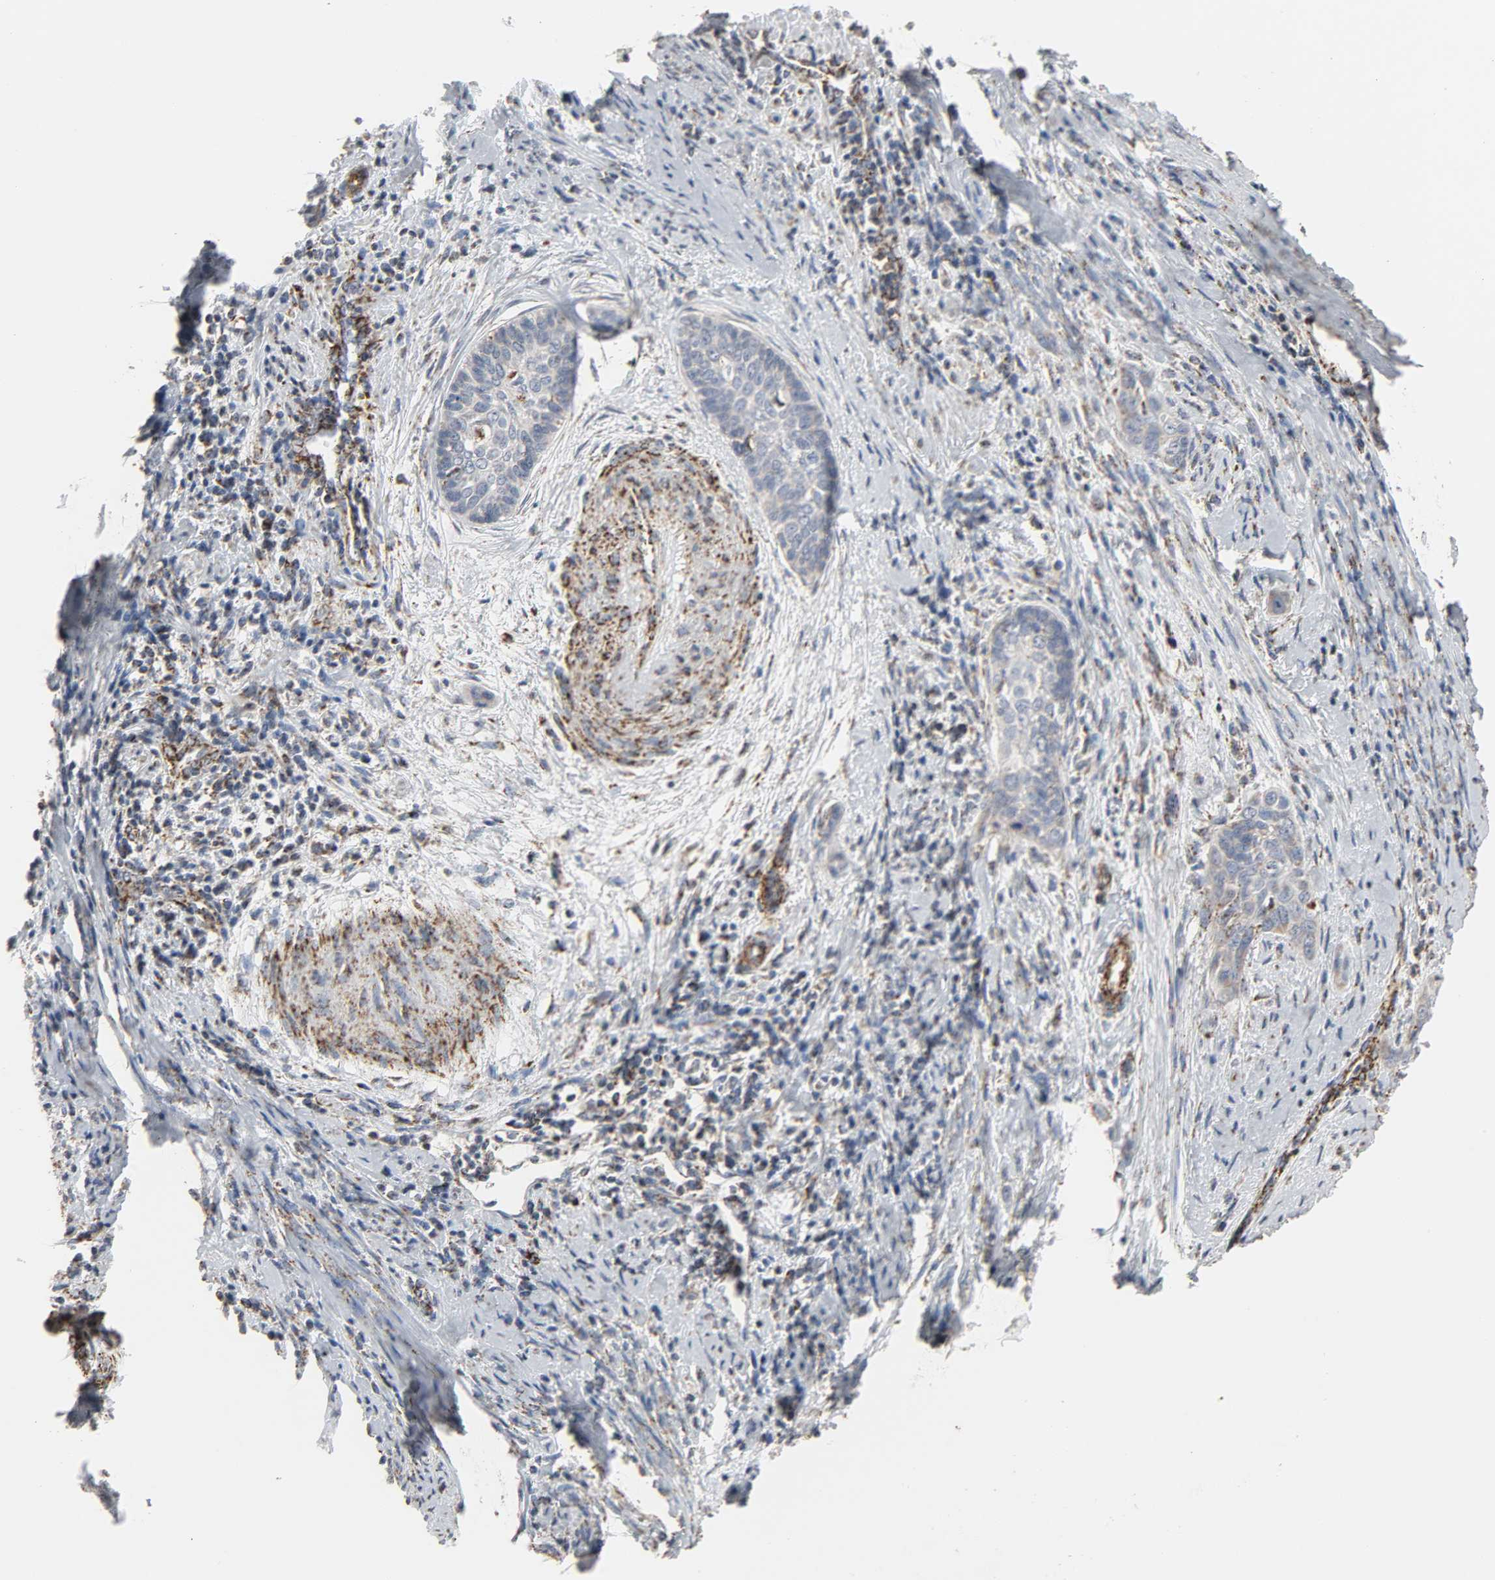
{"staining": {"intensity": "weak", "quantity": "<25%", "location": "cytoplasmic/membranous"}, "tissue": "cervical cancer", "cell_type": "Tumor cells", "image_type": "cancer", "snomed": [{"axis": "morphology", "description": "Squamous cell carcinoma, NOS"}, {"axis": "topography", "description": "Cervix"}], "caption": "The immunohistochemistry histopathology image has no significant expression in tumor cells of cervical squamous cell carcinoma tissue.", "gene": "ACAT1", "patient": {"sex": "female", "age": 33}}